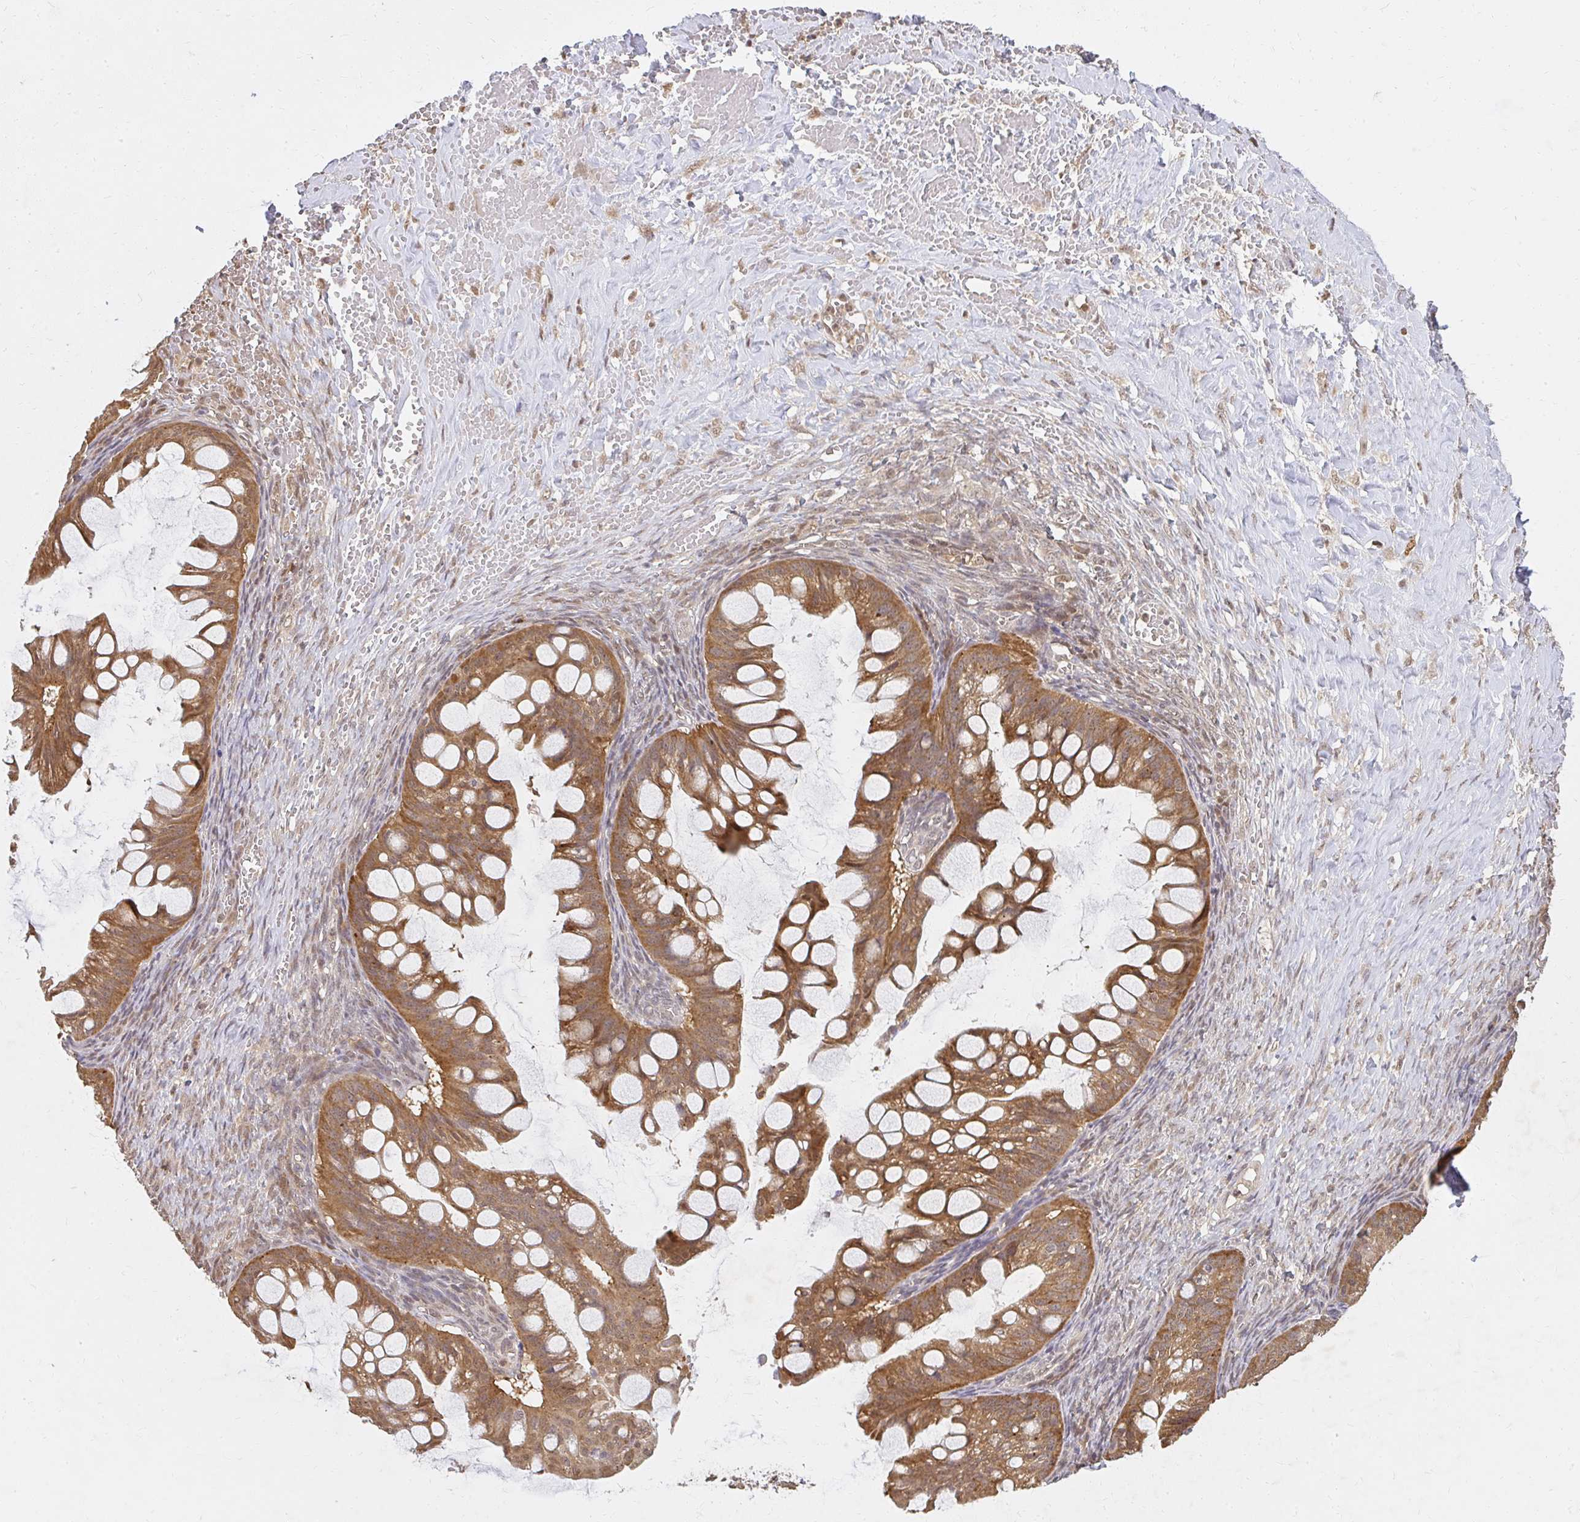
{"staining": {"intensity": "moderate", "quantity": ">75%", "location": "cytoplasmic/membranous"}, "tissue": "ovarian cancer", "cell_type": "Tumor cells", "image_type": "cancer", "snomed": [{"axis": "morphology", "description": "Cystadenocarcinoma, mucinous, NOS"}, {"axis": "topography", "description": "Ovary"}], "caption": "Protein expression by IHC displays moderate cytoplasmic/membranous positivity in about >75% of tumor cells in ovarian cancer (mucinous cystadenocarcinoma).", "gene": "LARS2", "patient": {"sex": "female", "age": 73}}